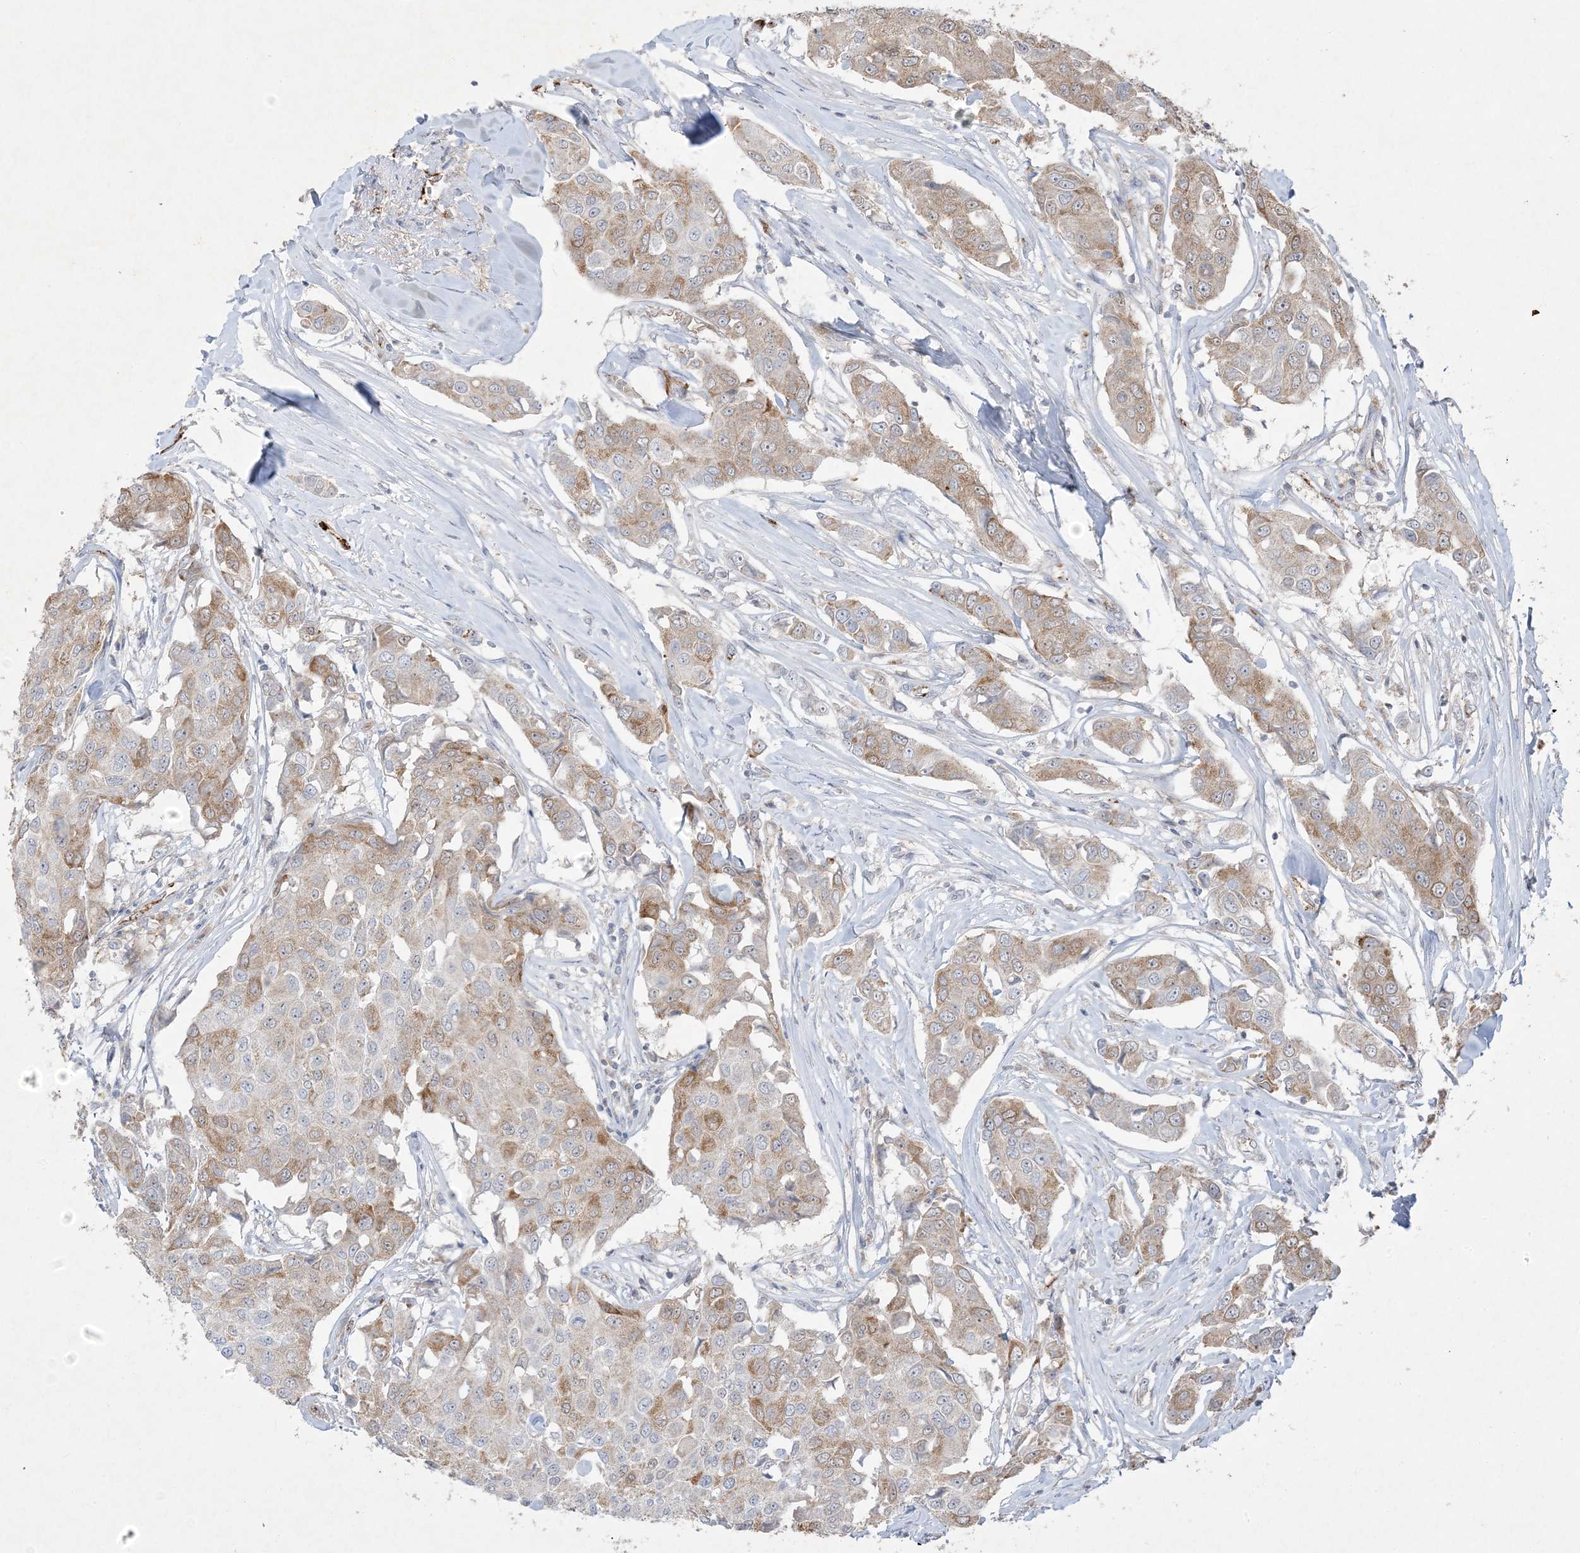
{"staining": {"intensity": "moderate", "quantity": "<25%", "location": "cytoplasmic/membranous"}, "tissue": "breast cancer", "cell_type": "Tumor cells", "image_type": "cancer", "snomed": [{"axis": "morphology", "description": "Duct carcinoma"}, {"axis": "topography", "description": "Breast"}], "caption": "About <25% of tumor cells in human breast cancer reveal moderate cytoplasmic/membranous protein staining as visualized by brown immunohistochemical staining.", "gene": "PRSS36", "patient": {"sex": "female", "age": 80}}